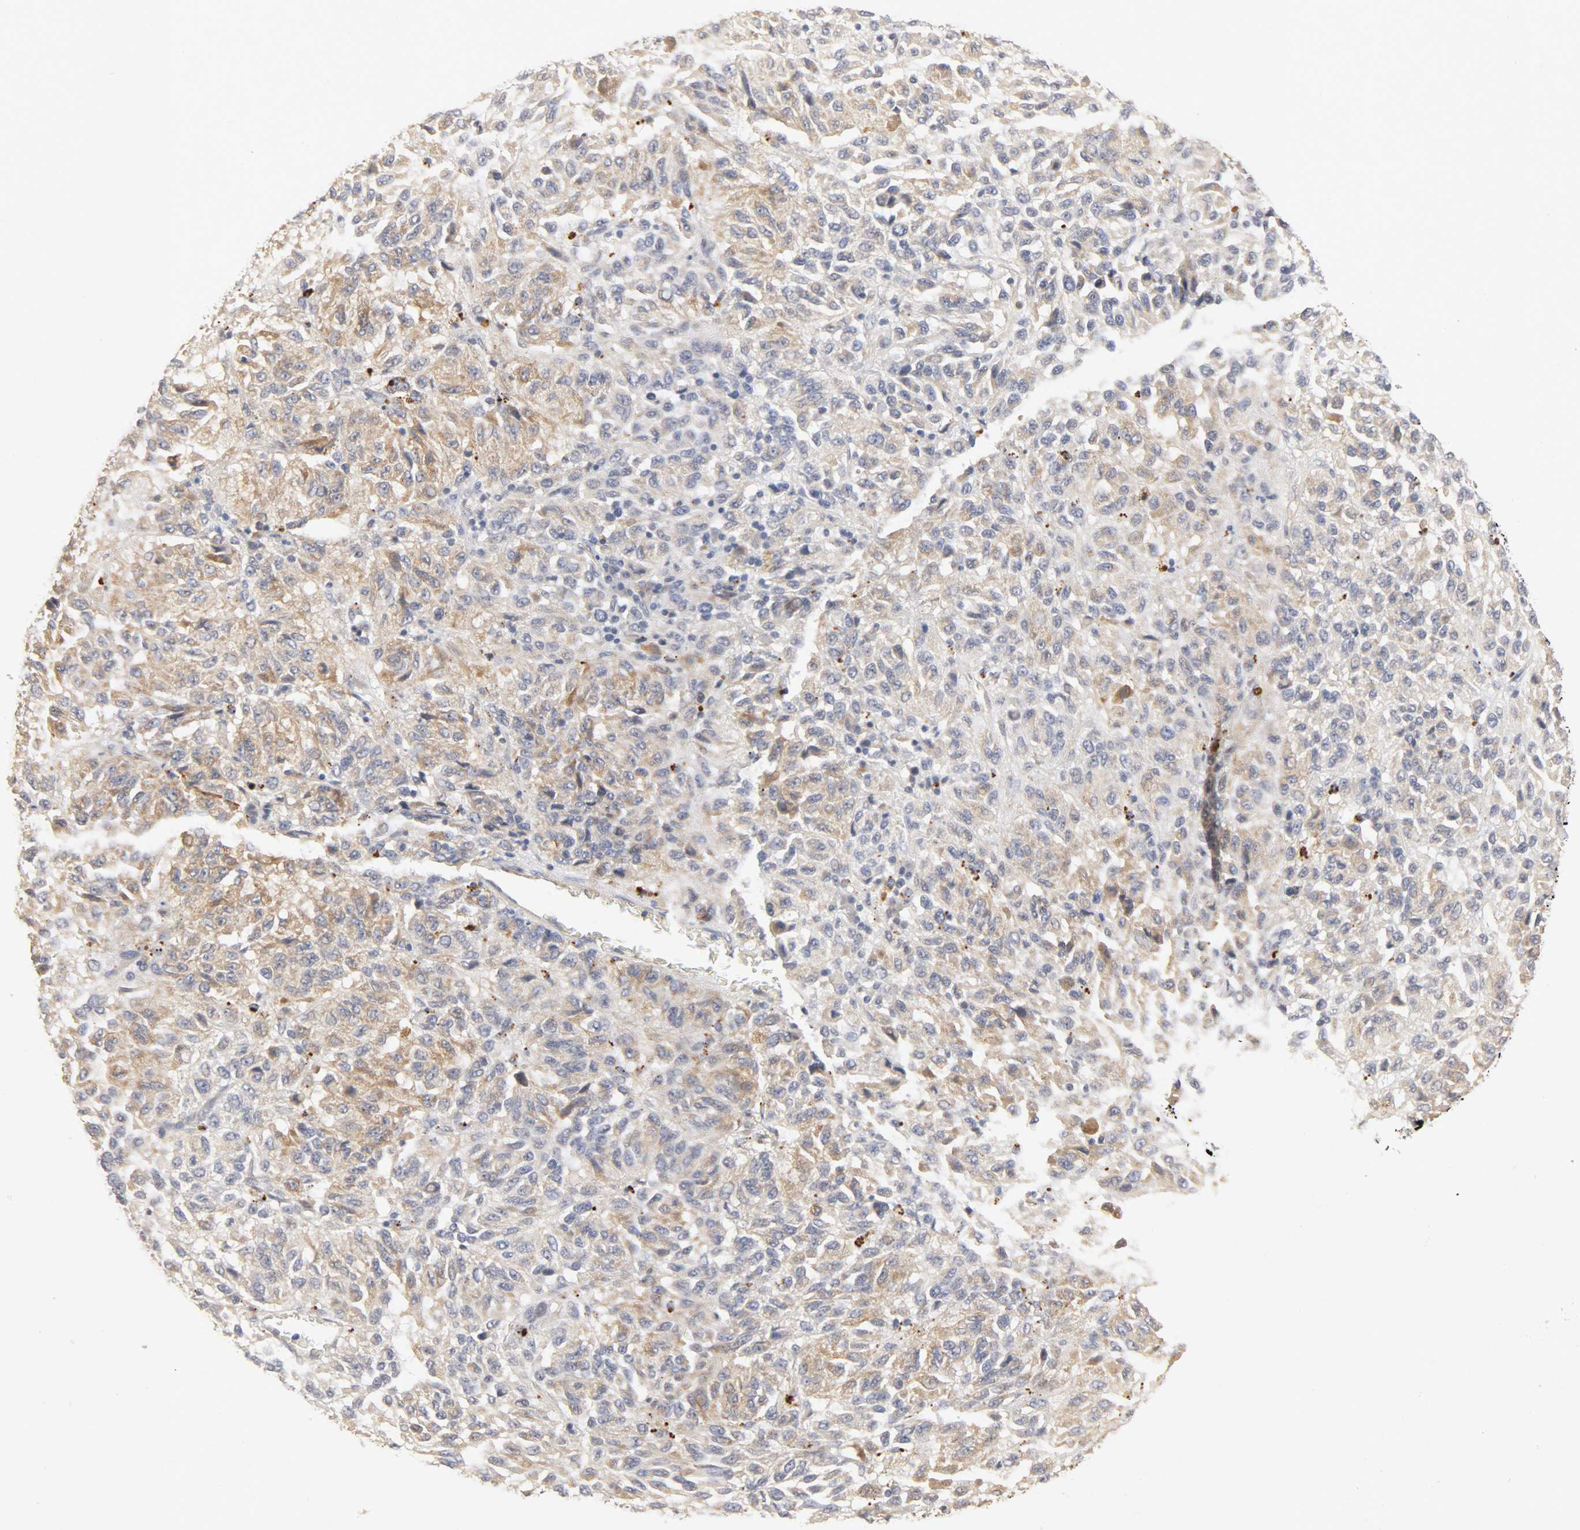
{"staining": {"intensity": "weak", "quantity": ">75%", "location": "cytoplasmic/membranous"}, "tissue": "melanoma", "cell_type": "Tumor cells", "image_type": "cancer", "snomed": [{"axis": "morphology", "description": "Malignant melanoma, Metastatic site"}, {"axis": "topography", "description": "Lung"}], "caption": "About >75% of tumor cells in melanoma reveal weak cytoplasmic/membranous protein expression as visualized by brown immunohistochemical staining.", "gene": "SLC10A2", "patient": {"sex": "male", "age": 64}}